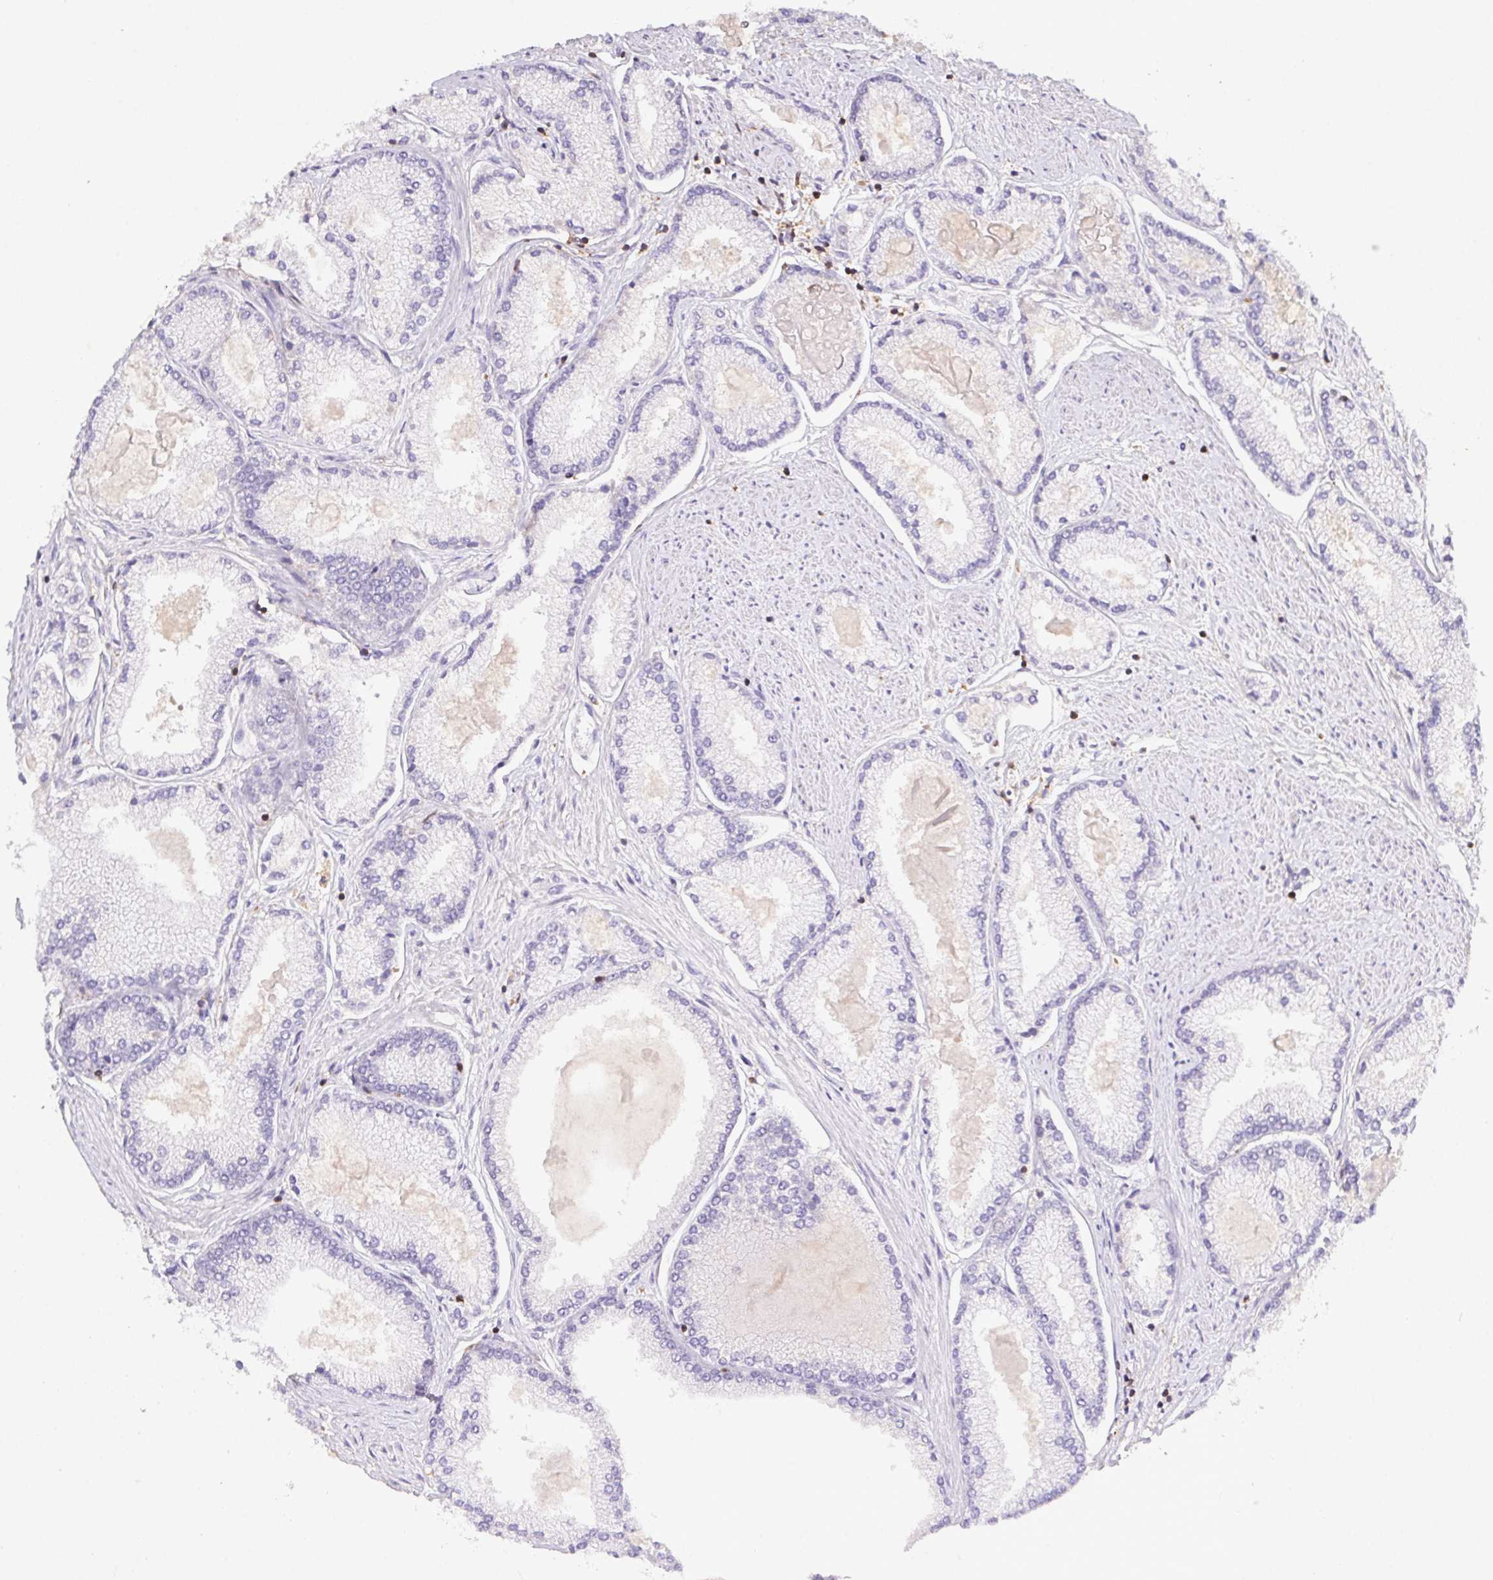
{"staining": {"intensity": "negative", "quantity": "none", "location": "none"}, "tissue": "prostate cancer", "cell_type": "Tumor cells", "image_type": "cancer", "snomed": [{"axis": "morphology", "description": "Adenocarcinoma, High grade"}, {"axis": "topography", "description": "Prostate"}], "caption": "There is no significant staining in tumor cells of prostate cancer. (DAB immunohistochemistry (IHC) visualized using brightfield microscopy, high magnification).", "gene": "APBB1IP", "patient": {"sex": "male", "age": 68}}